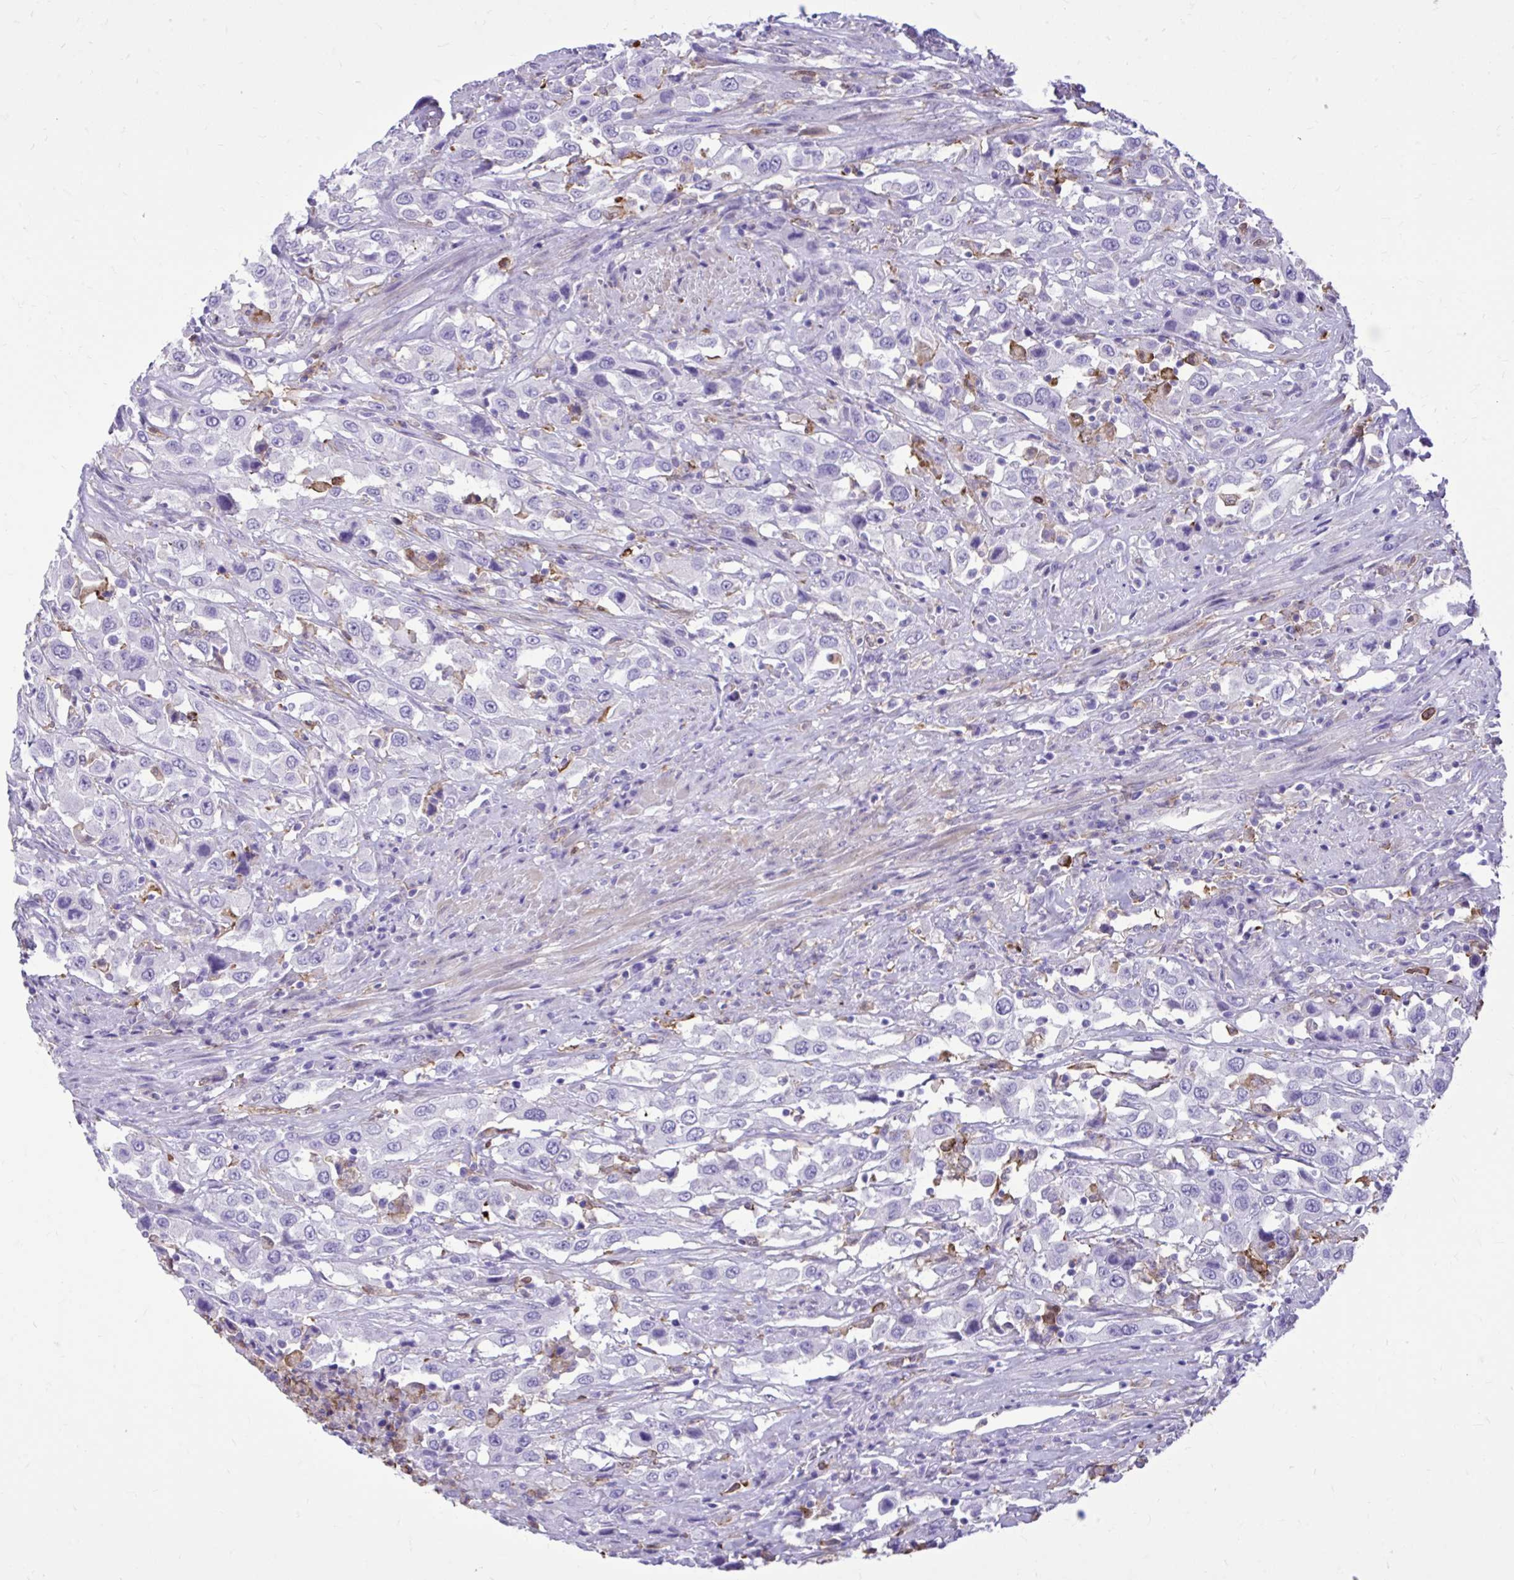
{"staining": {"intensity": "negative", "quantity": "none", "location": "none"}, "tissue": "urothelial cancer", "cell_type": "Tumor cells", "image_type": "cancer", "snomed": [{"axis": "morphology", "description": "Urothelial carcinoma, High grade"}, {"axis": "topography", "description": "Urinary bladder"}], "caption": "Immunohistochemical staining of high-grade urothelial carcinoma displays no significant staining in tumor cells.", "gene": "TLR7", "patient": {"sex": "male", "age": 61}}